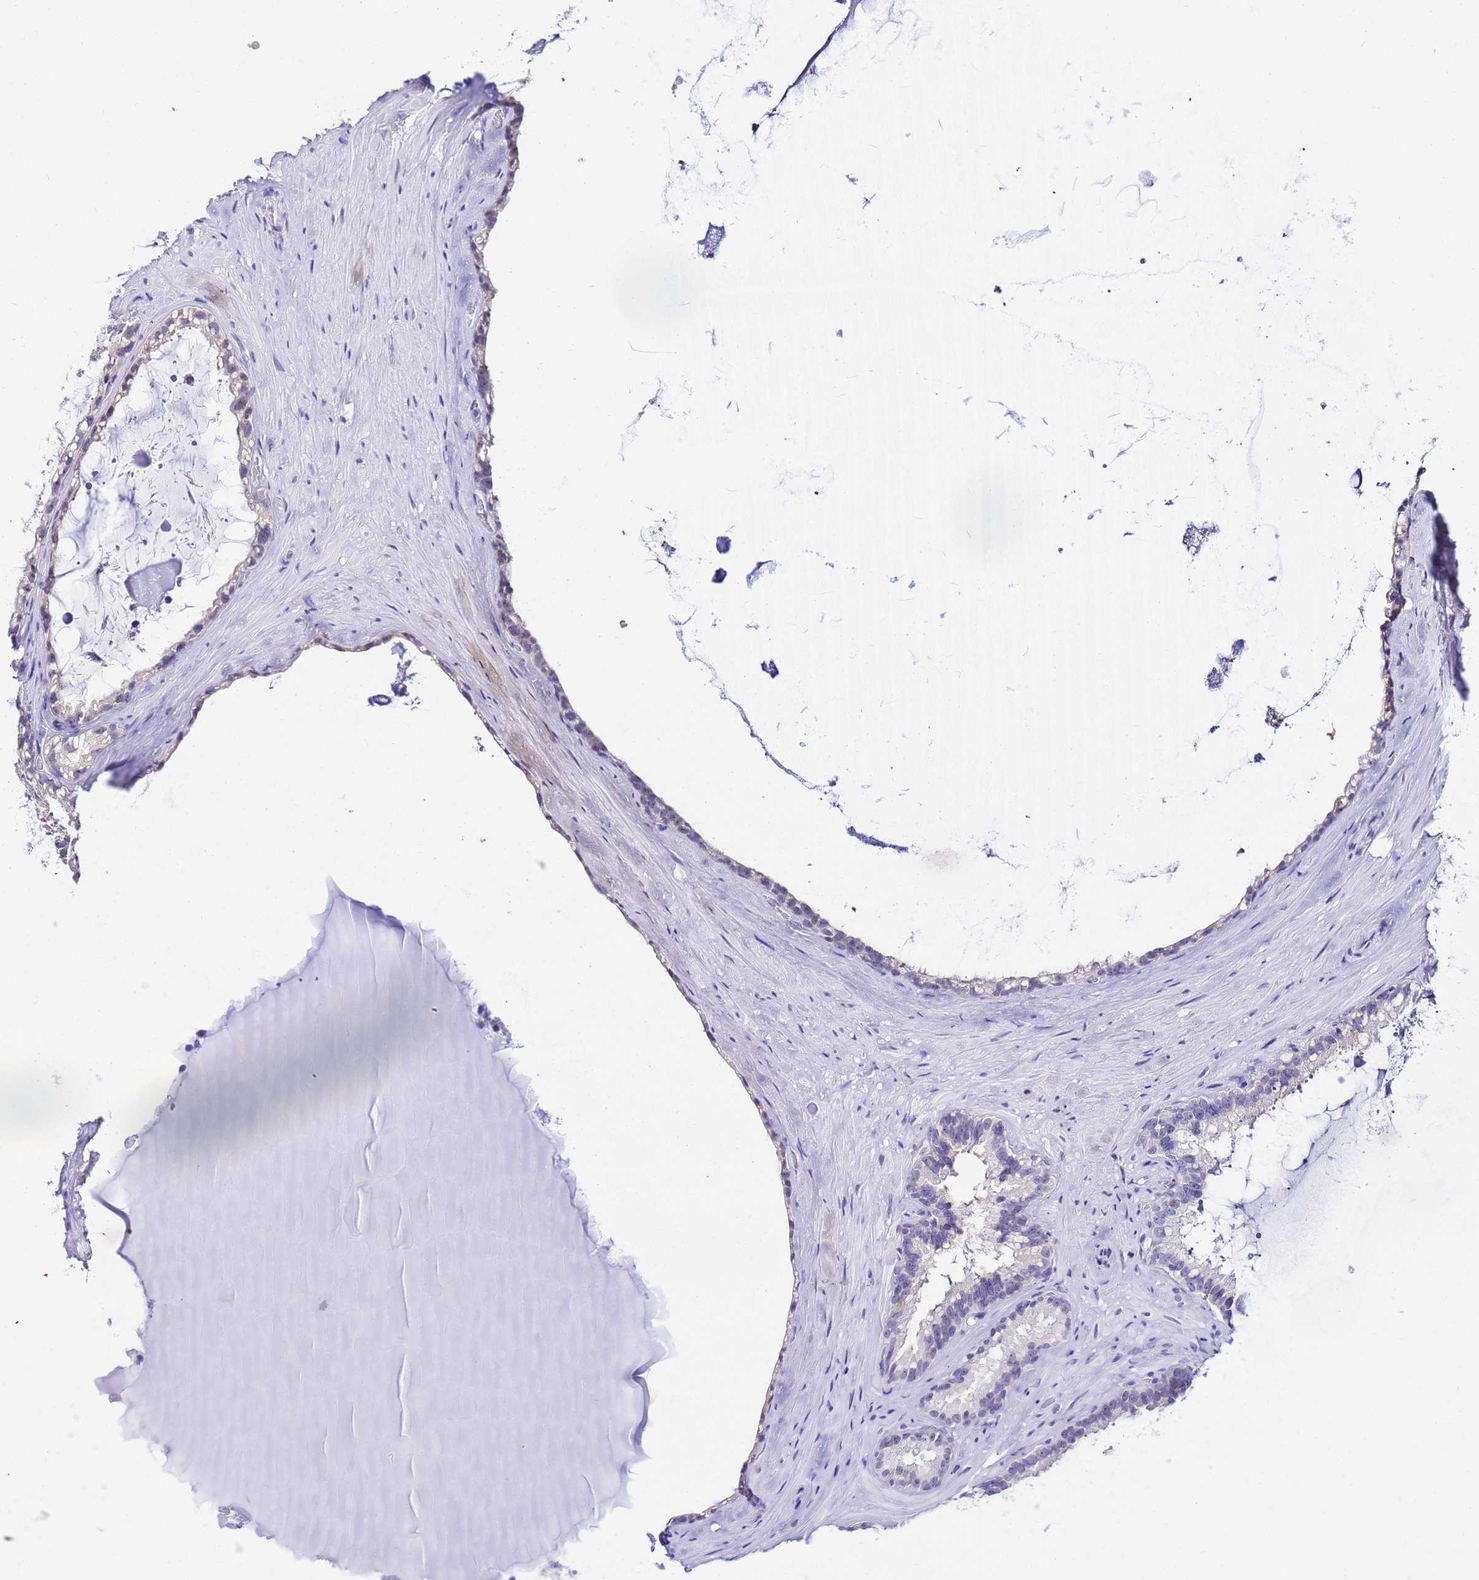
{"staining": {"intensity": "weak", "quantity": "<25%", "location": "nuclear"}, "tissue": "seminal vesicle", "cell_type": "Glandular cells", "image_type": "normal", "snomed": [{"axis": "morphology", "description": "Normal tissue, NOS"}, {"axis": "topography", "description": "Prostate"}, {"axis": "topography", "description": "Seminal veicle"}], "caption": "The immunohistochemistry image has no significant positivity in glandular cells of seminal vesicle. Nuclei are stained in blue.", "gene": "ACTL6B", "patient": {"sex": "male", "age": 79}}